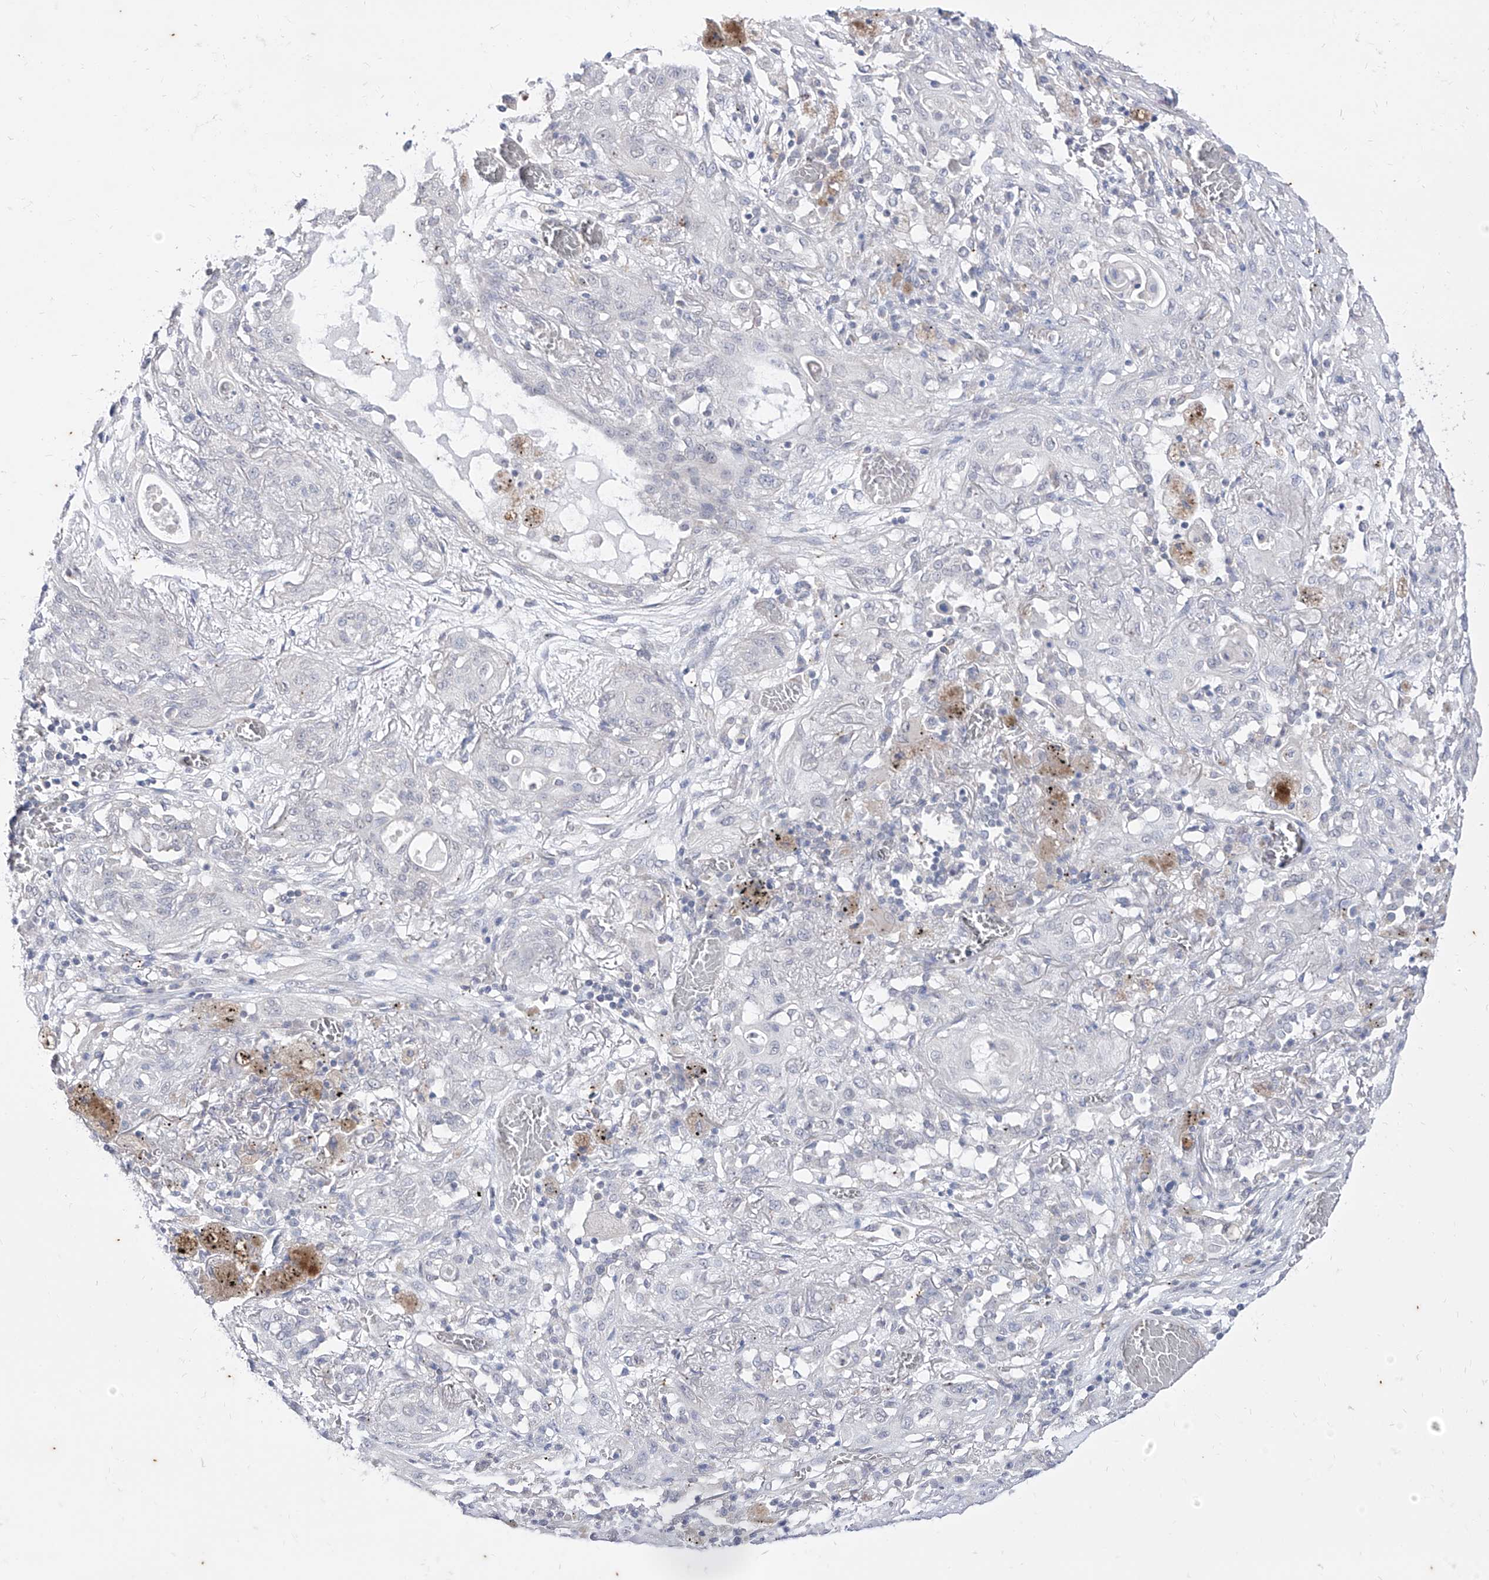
{"staining": {"intensity": "negative", "quantity": "none", "location": "none"}, "tissue": "lung cancer", "cell_type": "Tumor cells", "image_type": "cancer", "snomed": [{"axis": "morphology", "description": "Squamous cell carcinoma, NOS"}, {"axis": "topography", "description": "Lung"}], "caption": "DAB (3,3'-diaminobenzidine) immunohistochemical staining of human squamous cell carcinoma (lung) shows no significant positivity in tumor cells.", "gene": "PHF20L1", "patient": {"sex": "female", "age": 47}}